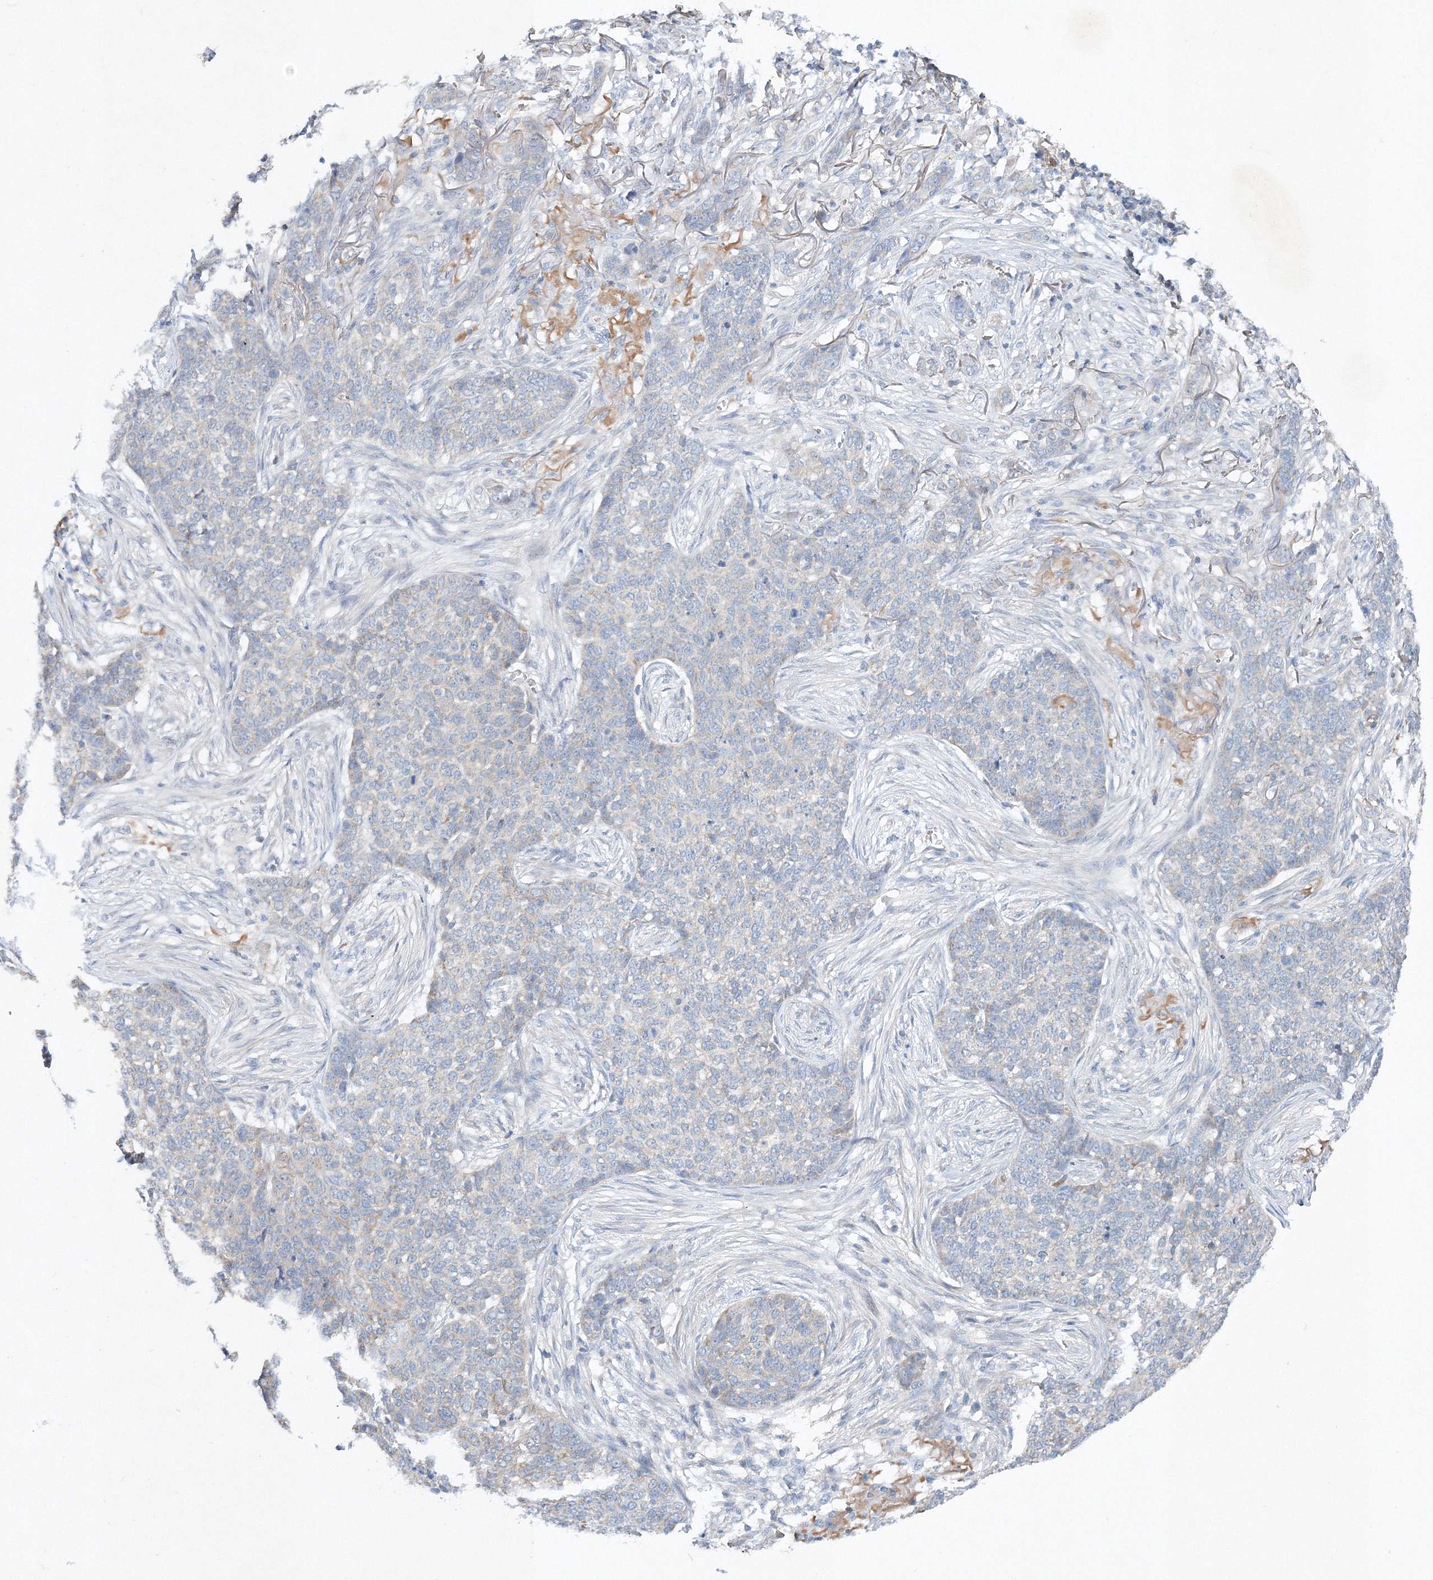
{"staining": {"intensity": "negative", "quantity": "none", "location": "none"}, "tissue": "skin cancer", "cell_type": "Tumor cells", "image_type": "cancer", "snomed": [{"axis": "morphology", "description": "Basal cell carcinoma"}, {"axis": "topography", "description": "Skin"}], "caption": "DAB (3,3'-diaminobenzidine) immunohistochemical staining of human basal cell carcinoma (skin) shows no significant positivity in tumor cells.", "gene": "SH3BP5", "patient": {"sex": "male", "age": 85}}